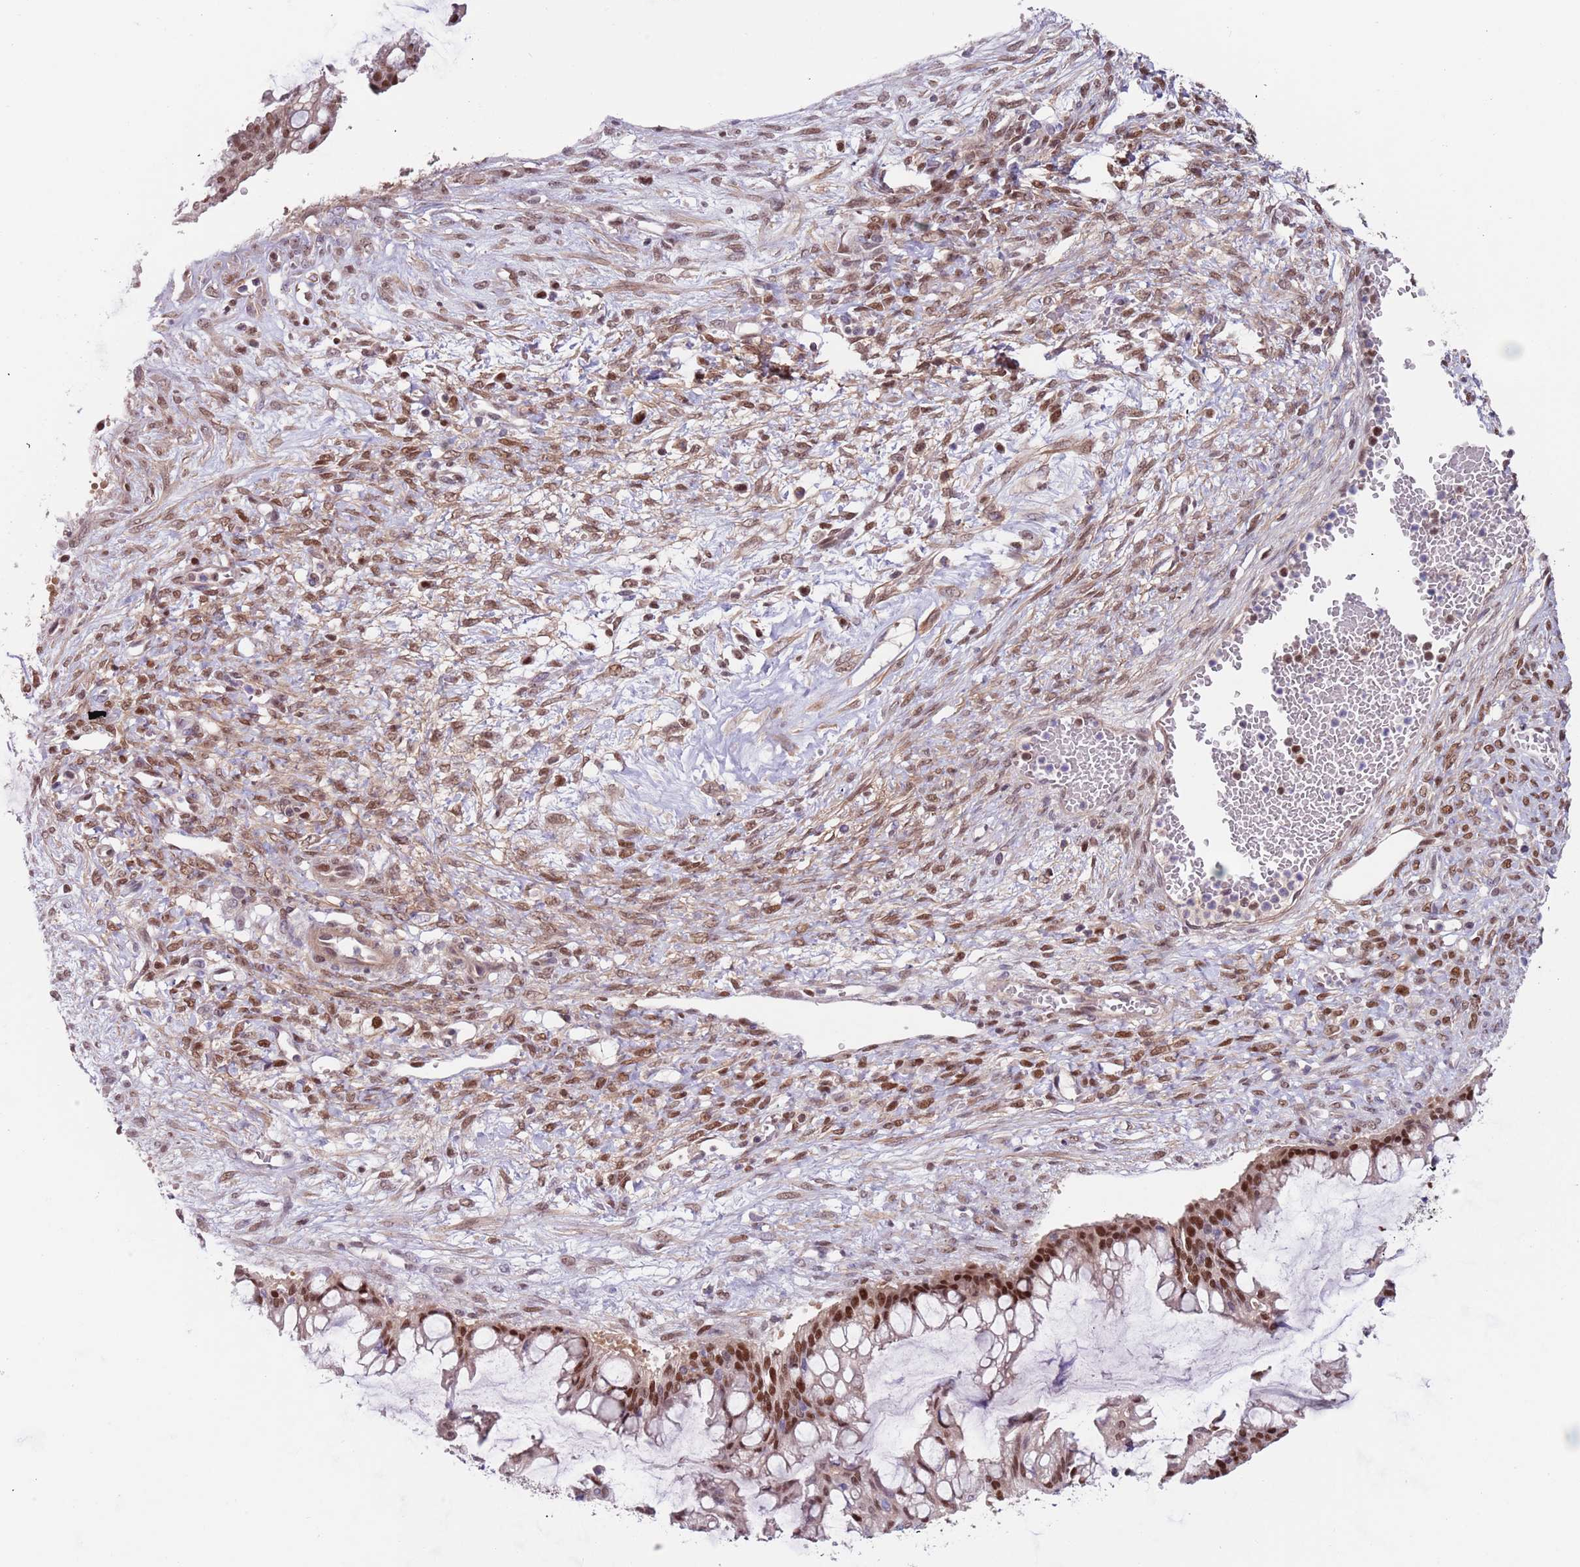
{"staining": {"intensity": "strong", "quantity": ">75%", "location": "nuclear"}, "tissue": "ovarian cancer", "cell_type": "Tumor cells", "image_type": "cancer", "snomed": [{"axis": "morphology", "description": "Cystadenocarcinoma, mucinous, NOS"}, {"axis": "topography", "description": "Ovary"}], "caption": "Protein expression analysis of human ovarian cancer (mucinous cystadenocarcinoma) reveals strong nuclear positivity in about >75% of tumor cells.", "gene": "RMND5B", "patient": {"sex": "female", "age": 73}}